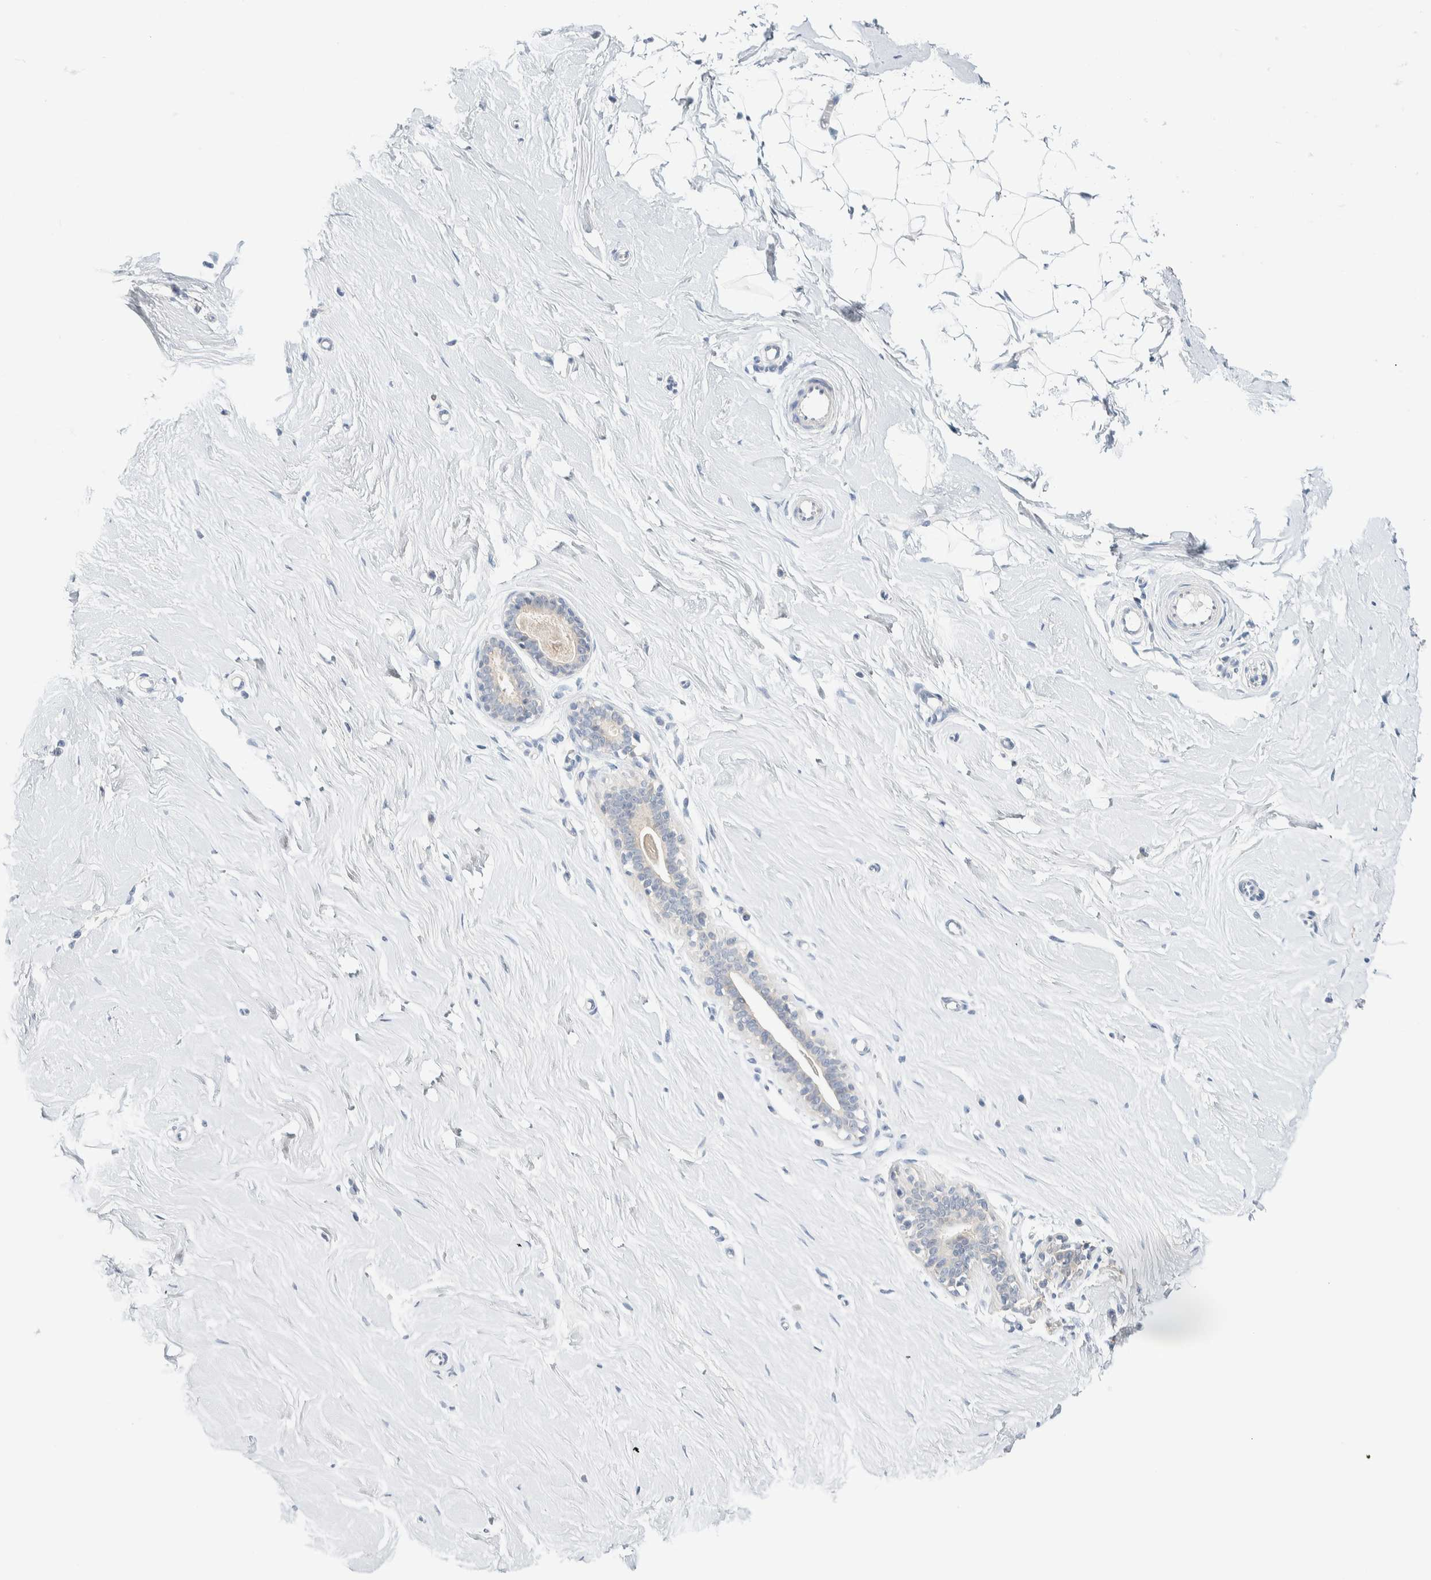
{"staining": {"intensity": "negative", "quantity": "none", "location": "none"}, "tissue": "breast", "cell_type": "Adipocytes", "image_type": "normal", "snomed": [{"axis": "morphology", "description": "Normal tissue, NOS"}, {"axis": "topography", "description": "Breast"}], "caption": "IHC image of unremarkable breast: breast stained with DAB exhibits no significant protein staining in adipocytes.", "gene": "NDE1", "patient": {"sex": "female", "age": 23}}